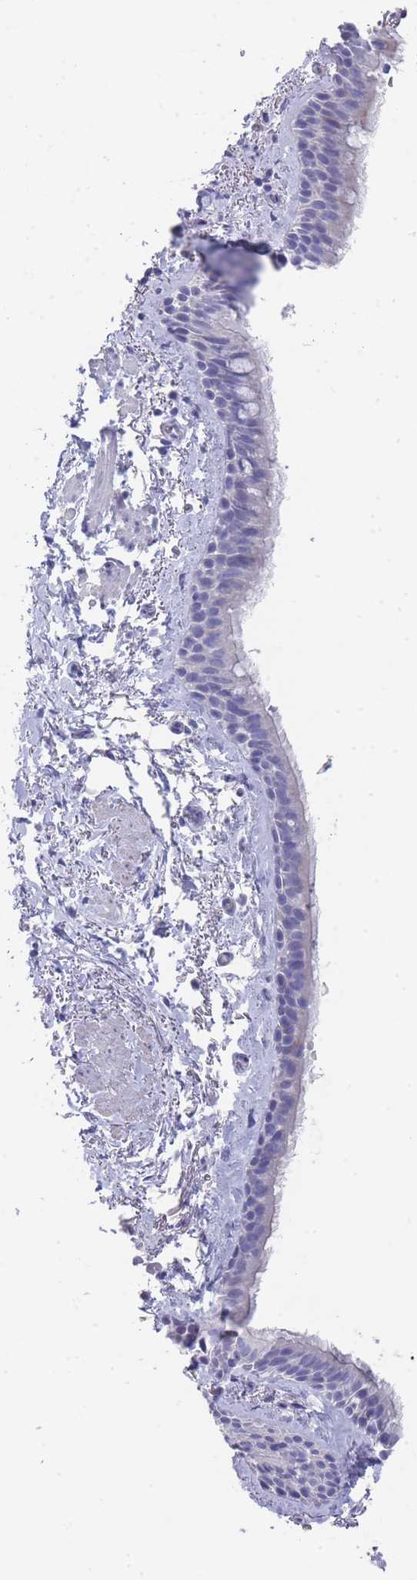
{"staining": {"intensity": "negative", "quantity": "none", "location": "none"}, "tissue": "bronchus", "cell_type": "Respiratory epithelial cells", "image_type": "normal", "snomed": [{"axis": "morphology", "description": "Normal tissue, NOS"}, {"axis": "topography", "description": "Lymph node"}, {"axis": "topography", "description": "Cartilage tissue"}, {"axis": "topography", "description": "Bronchus"}], "caption": "Respiratory epithelial cells show no significant expression in normal bronchus. The staining is performed using DAB brown chromogen with nuclei counter-stained in using hematoxylin.", "gene": "RAB2B", "patient": {"sex": "female", "age": 70}}